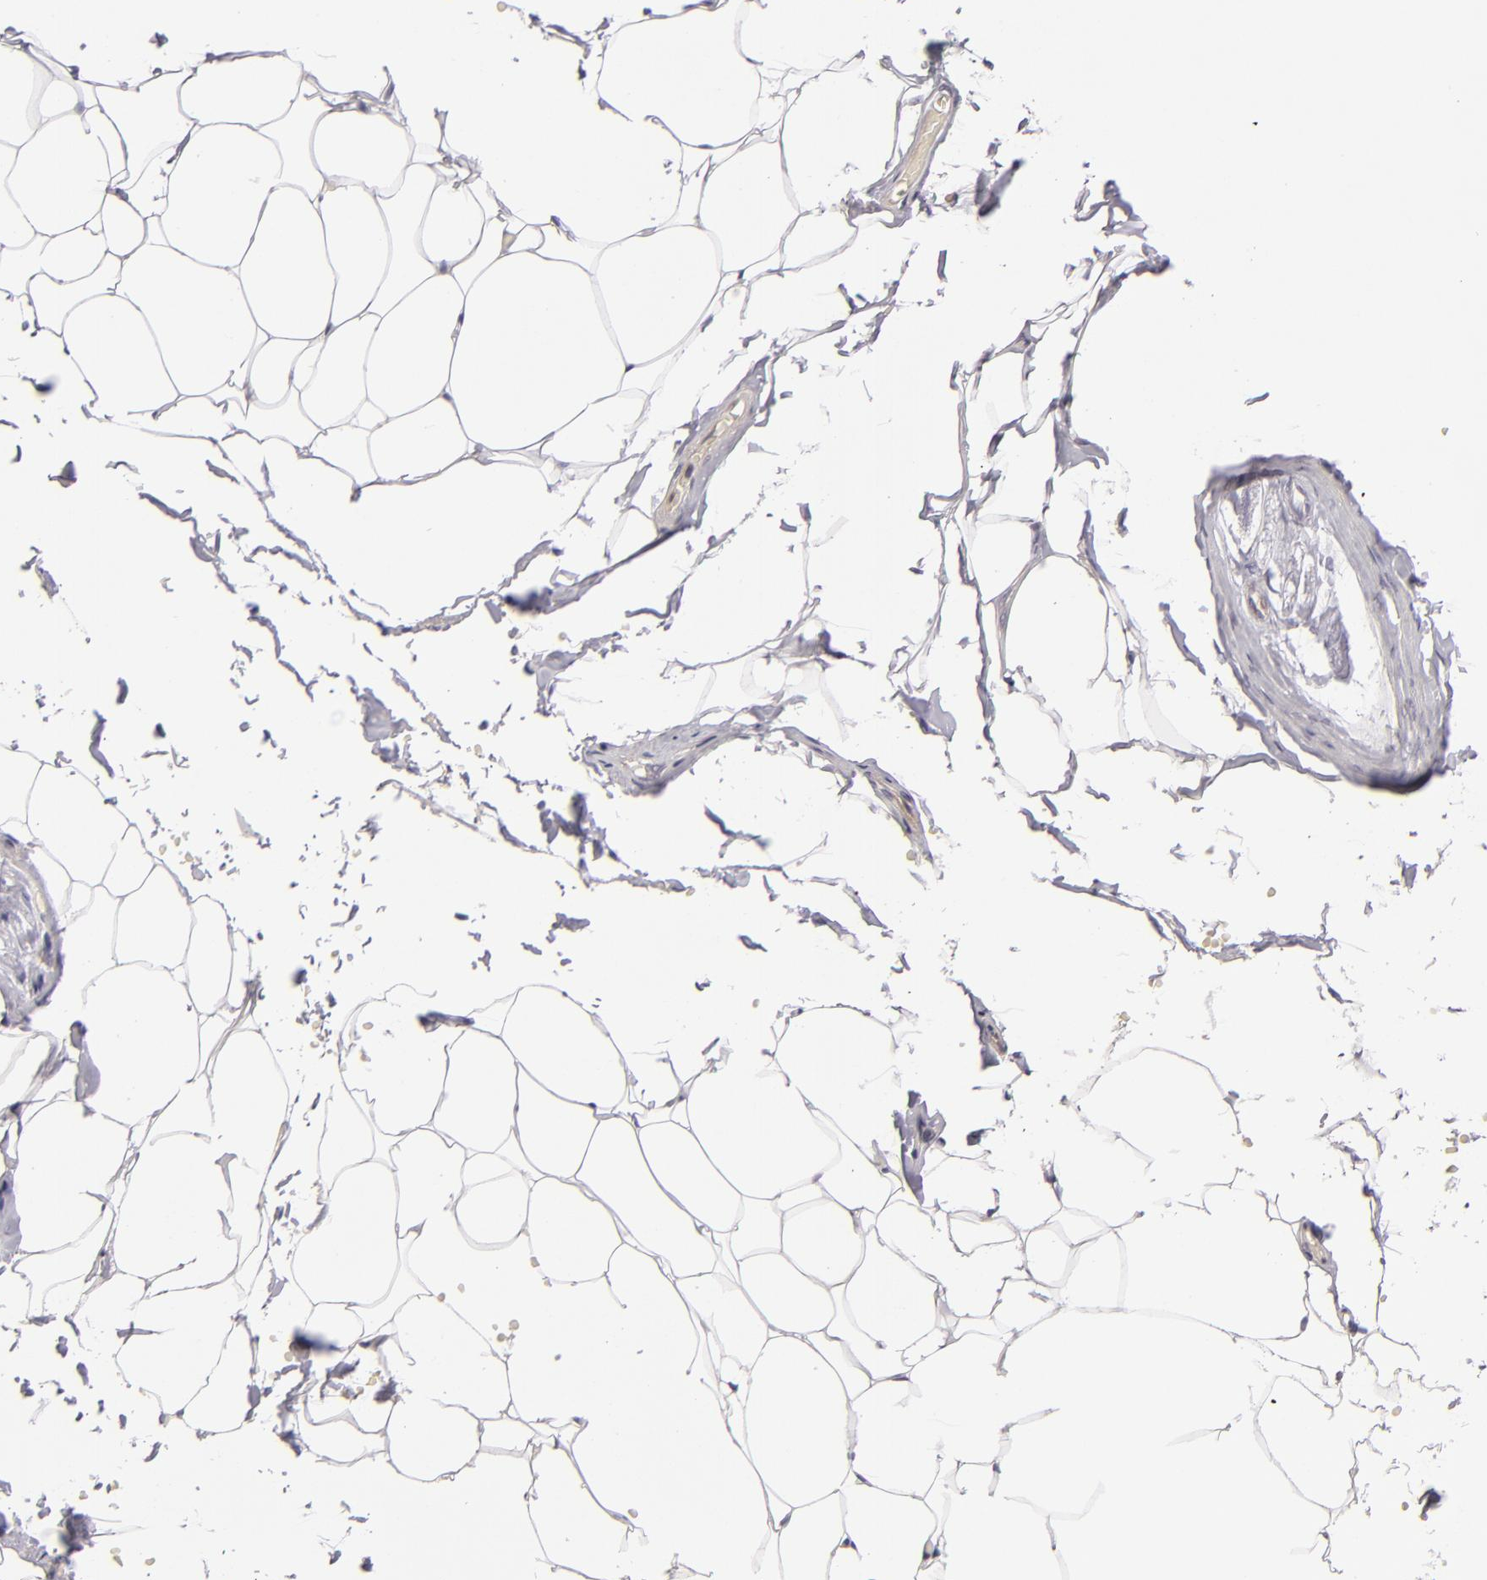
{"staining": {"intensity": "negative", "quantity": "none", "location": "none"}, "tissue": "adipose tissue", "cell_type": "Adipocytes", "image_type": "normal", "snomed": [{"axis": "morphology", "description": "Normal tissue, NOS"}, {"axis": "topography", "description": "Soft tissue"}, {"axis": "topography", "description": "Peripheral nerve tissue"}], "caption": "This is a image of immunohistochemistry (IHC) staining of benign adipose tissue, which shows no positivity in adipocytes. The staining is performed using DAB (3,3'-diaminobenzidine) brown chromogen with nuclei counter-stained in using hematoxylin.", "gene": "SH2D4A", "patient": {"sex": "female", "age": 68}}